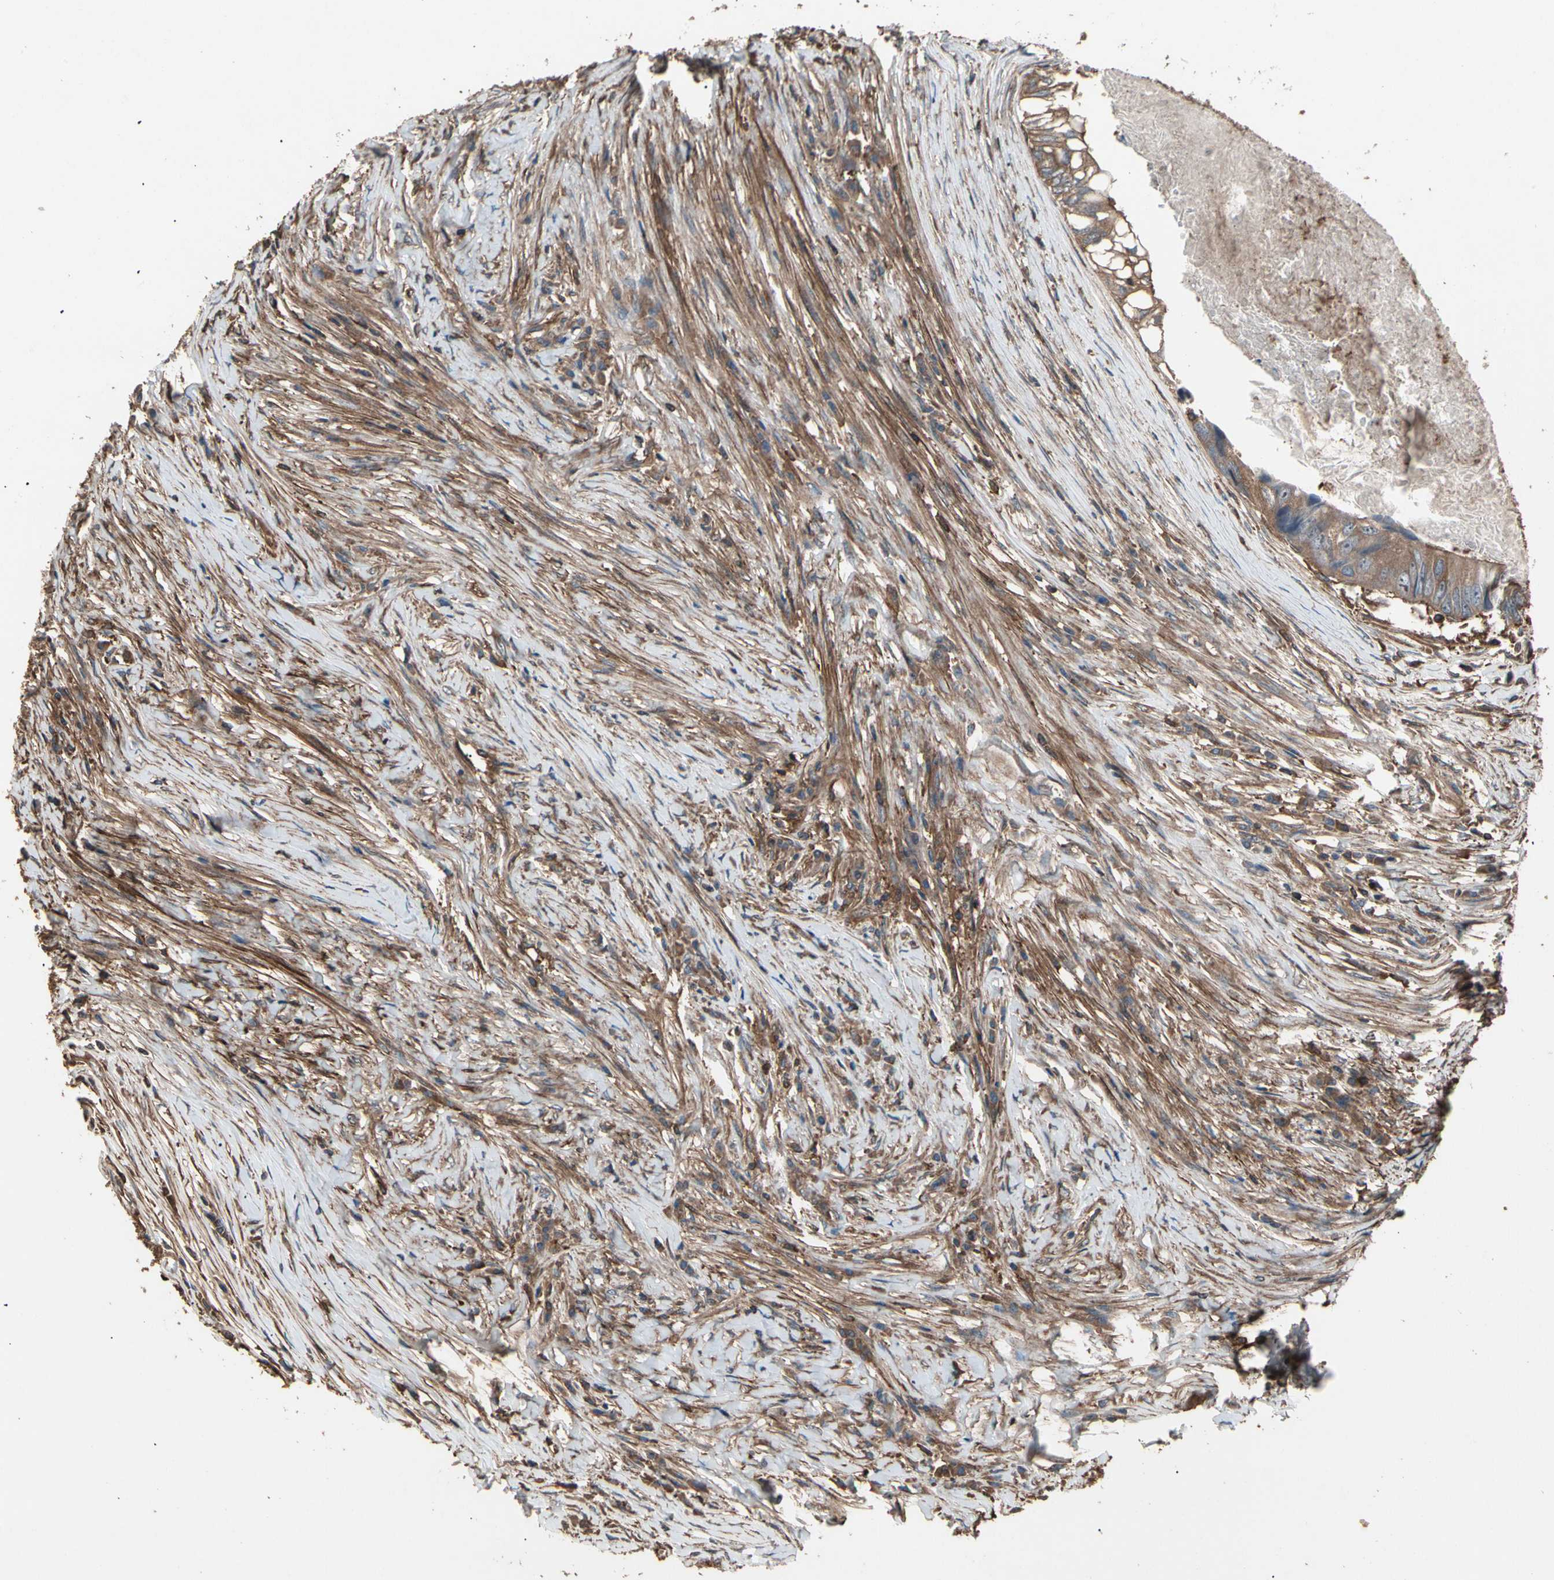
{"staining": {"intensity": "moderate", "quantity": ">75%", "location": "cytoplasmic/membranous"}, "tissue": "colorectal cancer", "cell_type": "Tumor cells", "image_type": "cancer", "snomed": [{"axis": "morphology", "description": "Adenocarcinoma, NOS"}, {"axis": "topography", "description": "Rectum"}], "caption": "Protein staining of colorectal cancer (adenocarcinoma) tissue reveals moderate cytoplasmic/membranous expression in about >75% of tumor cells. The staining is performed using DAB brown chromogen to label protein expression. The nuclei are counter-stained blue using hematoxylin.", "gene": "AGBL2", "patient": {"sex": "male", "age": 63}}